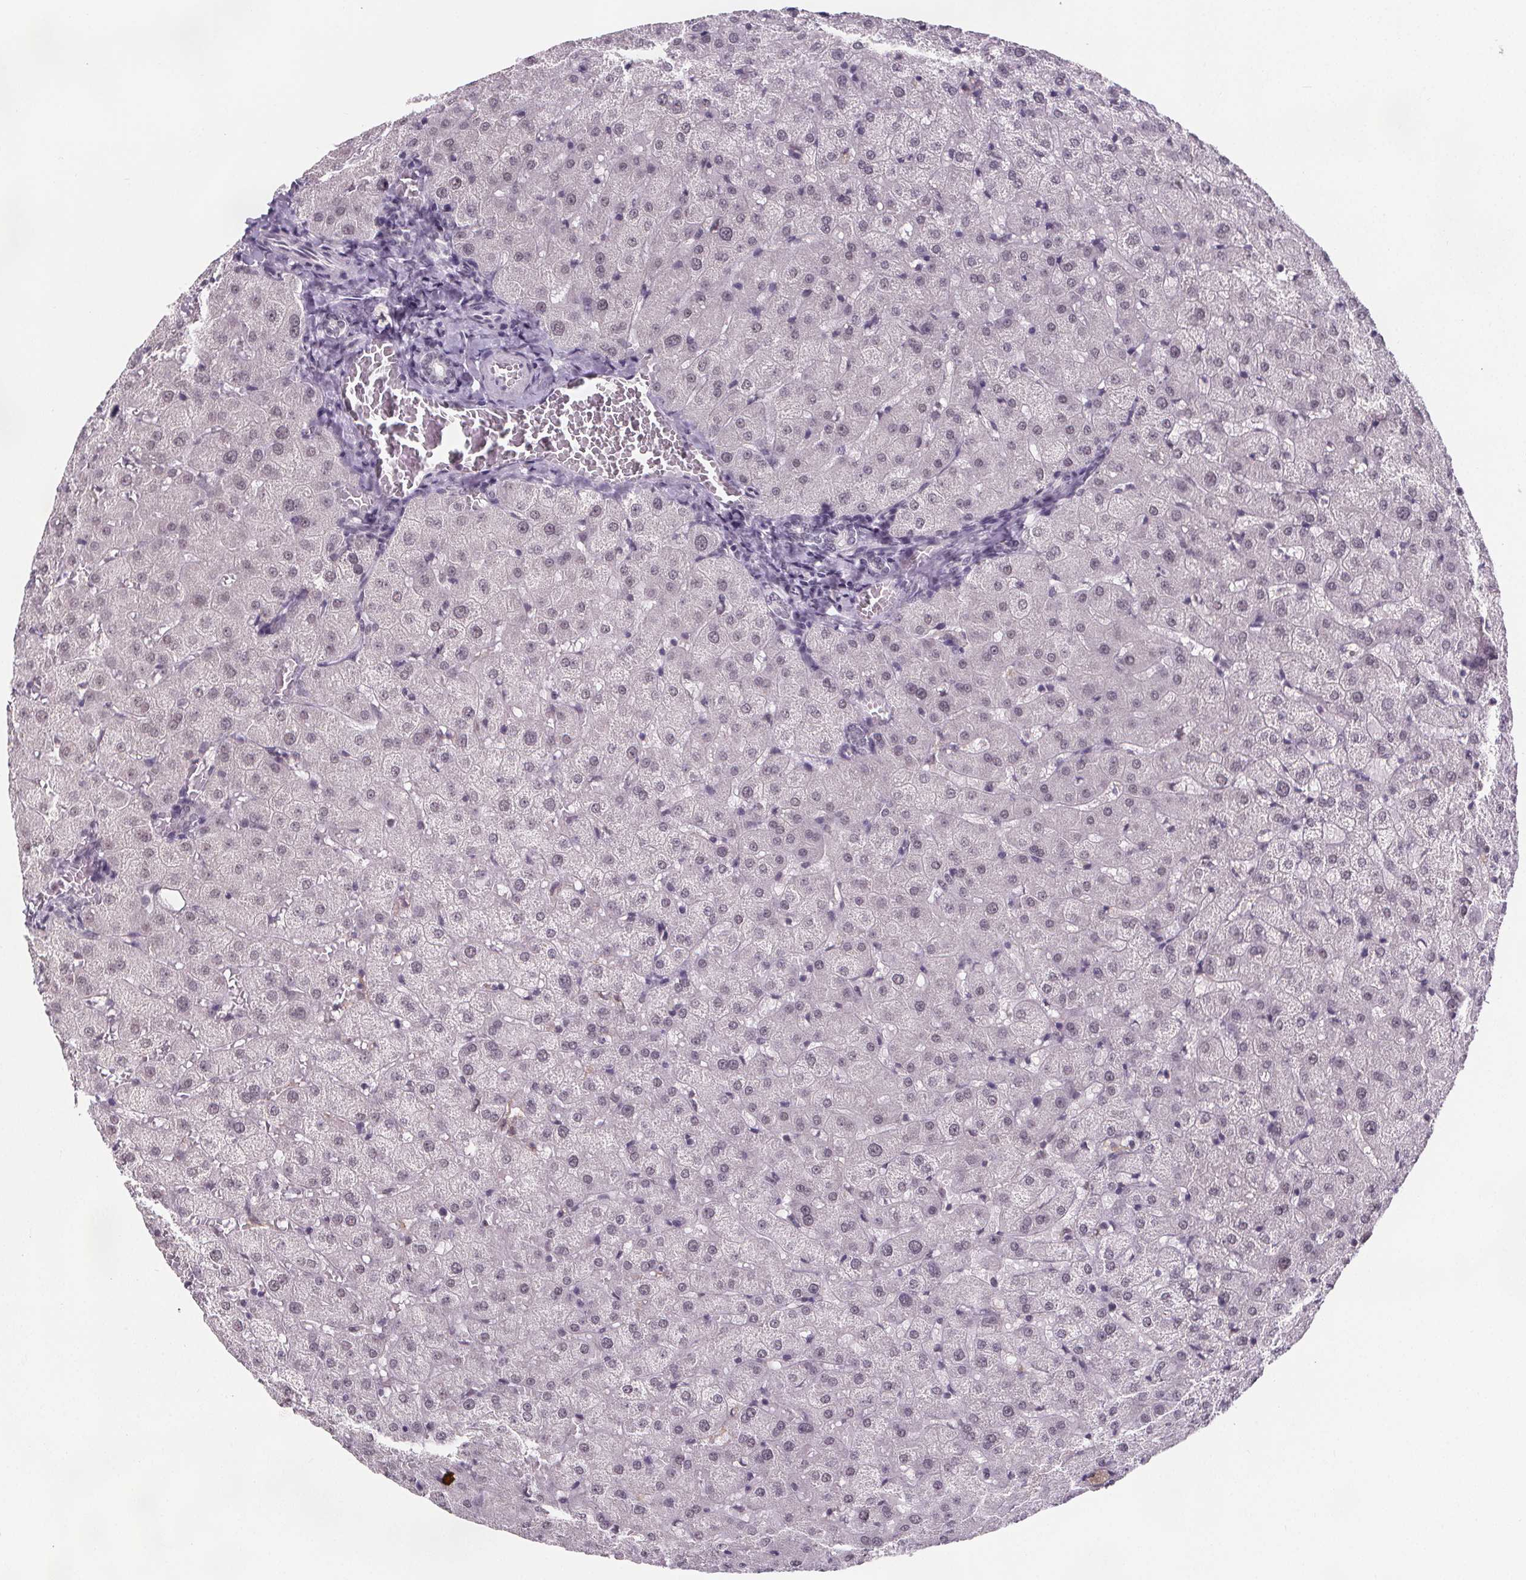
{"staining": {"intensity": "weak", "quantity": "<25%", "location": "nuclear"}, "tissue": "liver", "cell_type": "Cholangiocytes", "image_type": "normal", "snomed": [{"axis": "morphology", "description": "Normal tissue, NOS"}, {"axis": "topography", "description": "Liver"}], "caption": "DAB immunohistochemical staining of benign liver reveals no significant positivity in cholangiocytes.", "gene": "ZNF572", "patient": {"sex": "female", "age": 50}}